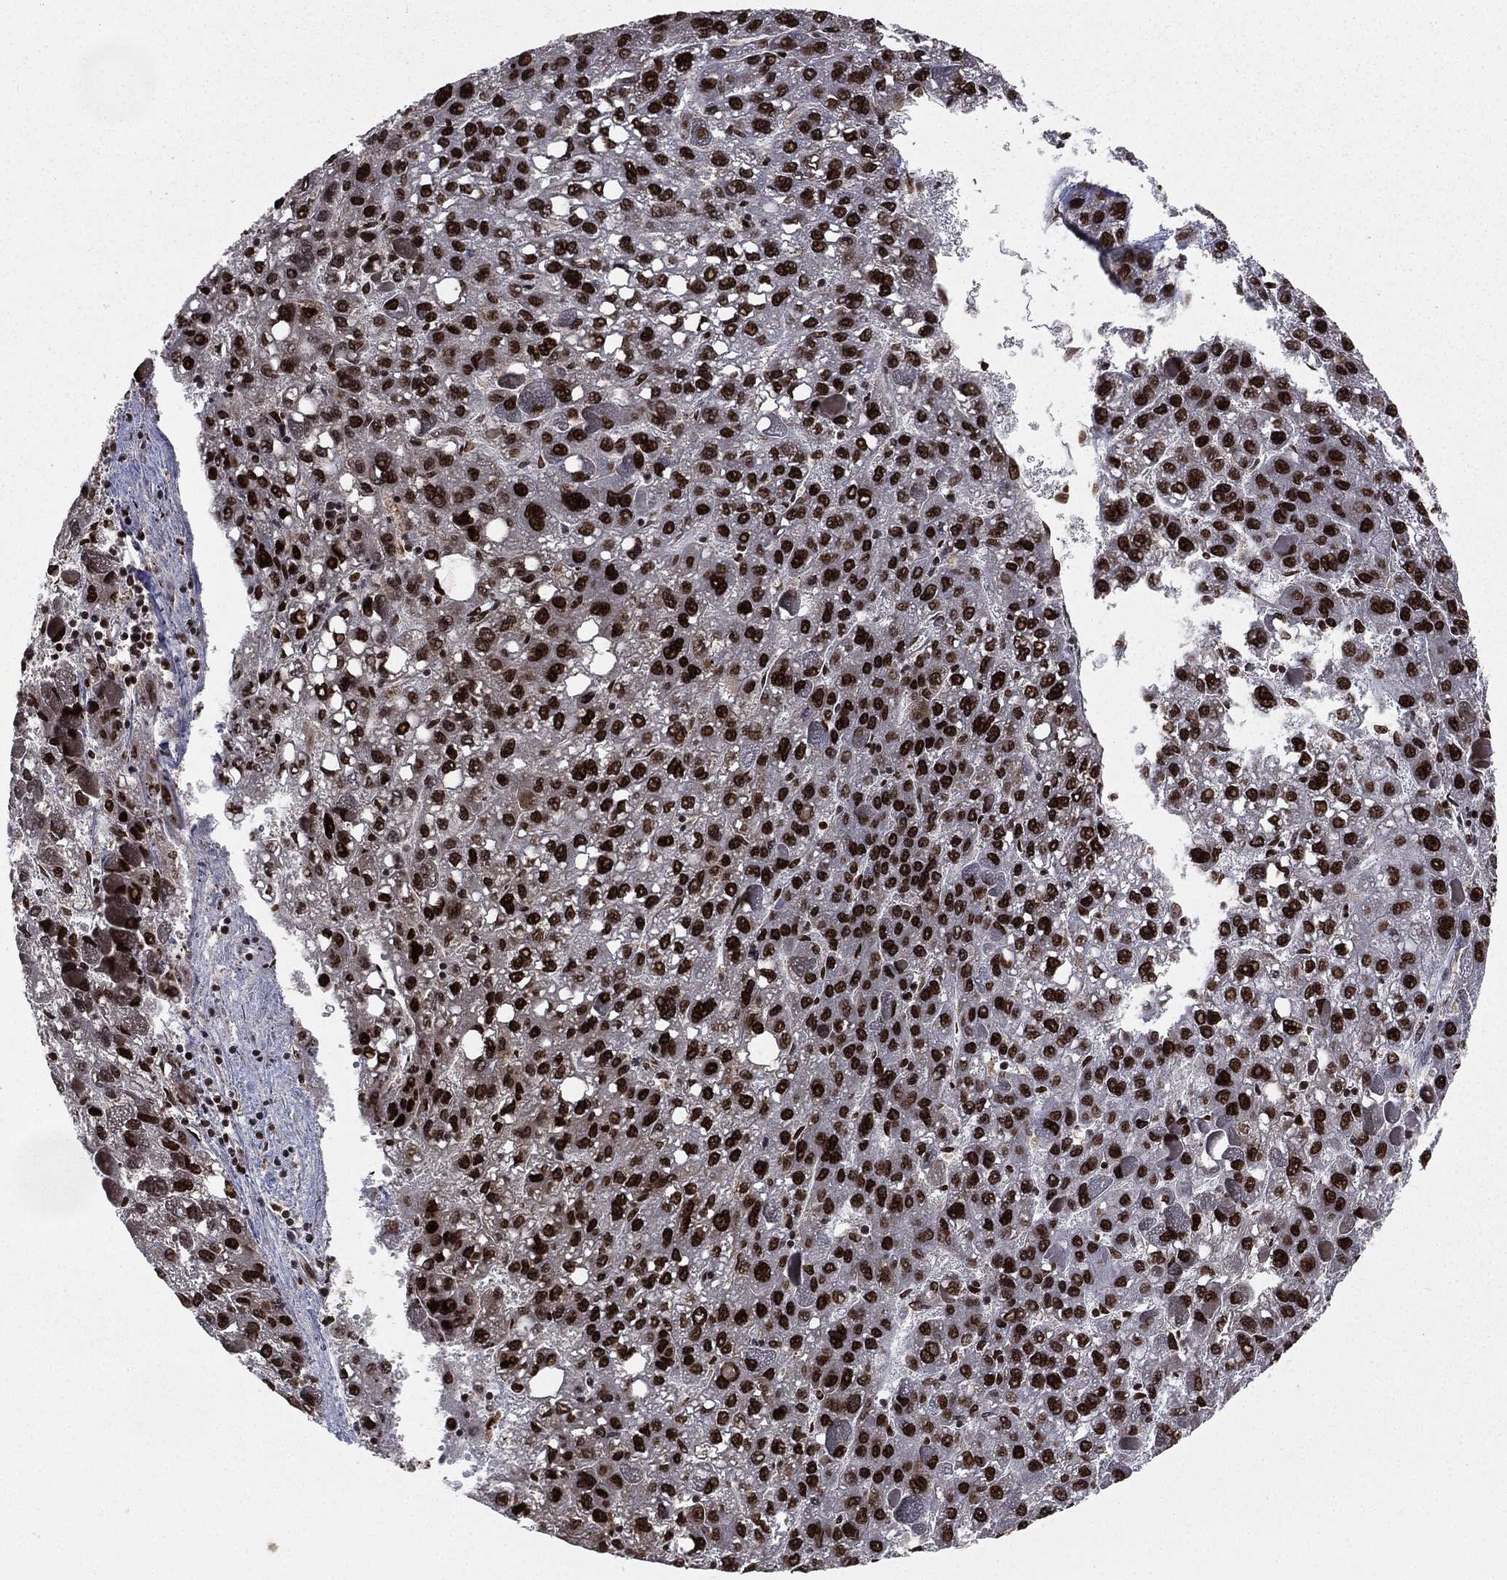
{"staining": {"intensity": "strong", "quantity": ">75%", "location": "nuclear"}, "tissue": "liver cancer", "cell_type": "Tumor cells", "image_type": "cancer", "snomed": [{"axis": "morphology", "description": "Carcinoma, Hepatocellular, NOS"}, {"axis": "topography", "description": "Liver"}], "caption": "A brown stain highlights strong nuclear expression of a protein in human liver cancer tumor cells. Nuclei are stained in blue.", "gene": "POLB", "patient": {"sex": "female", "age": 82}}